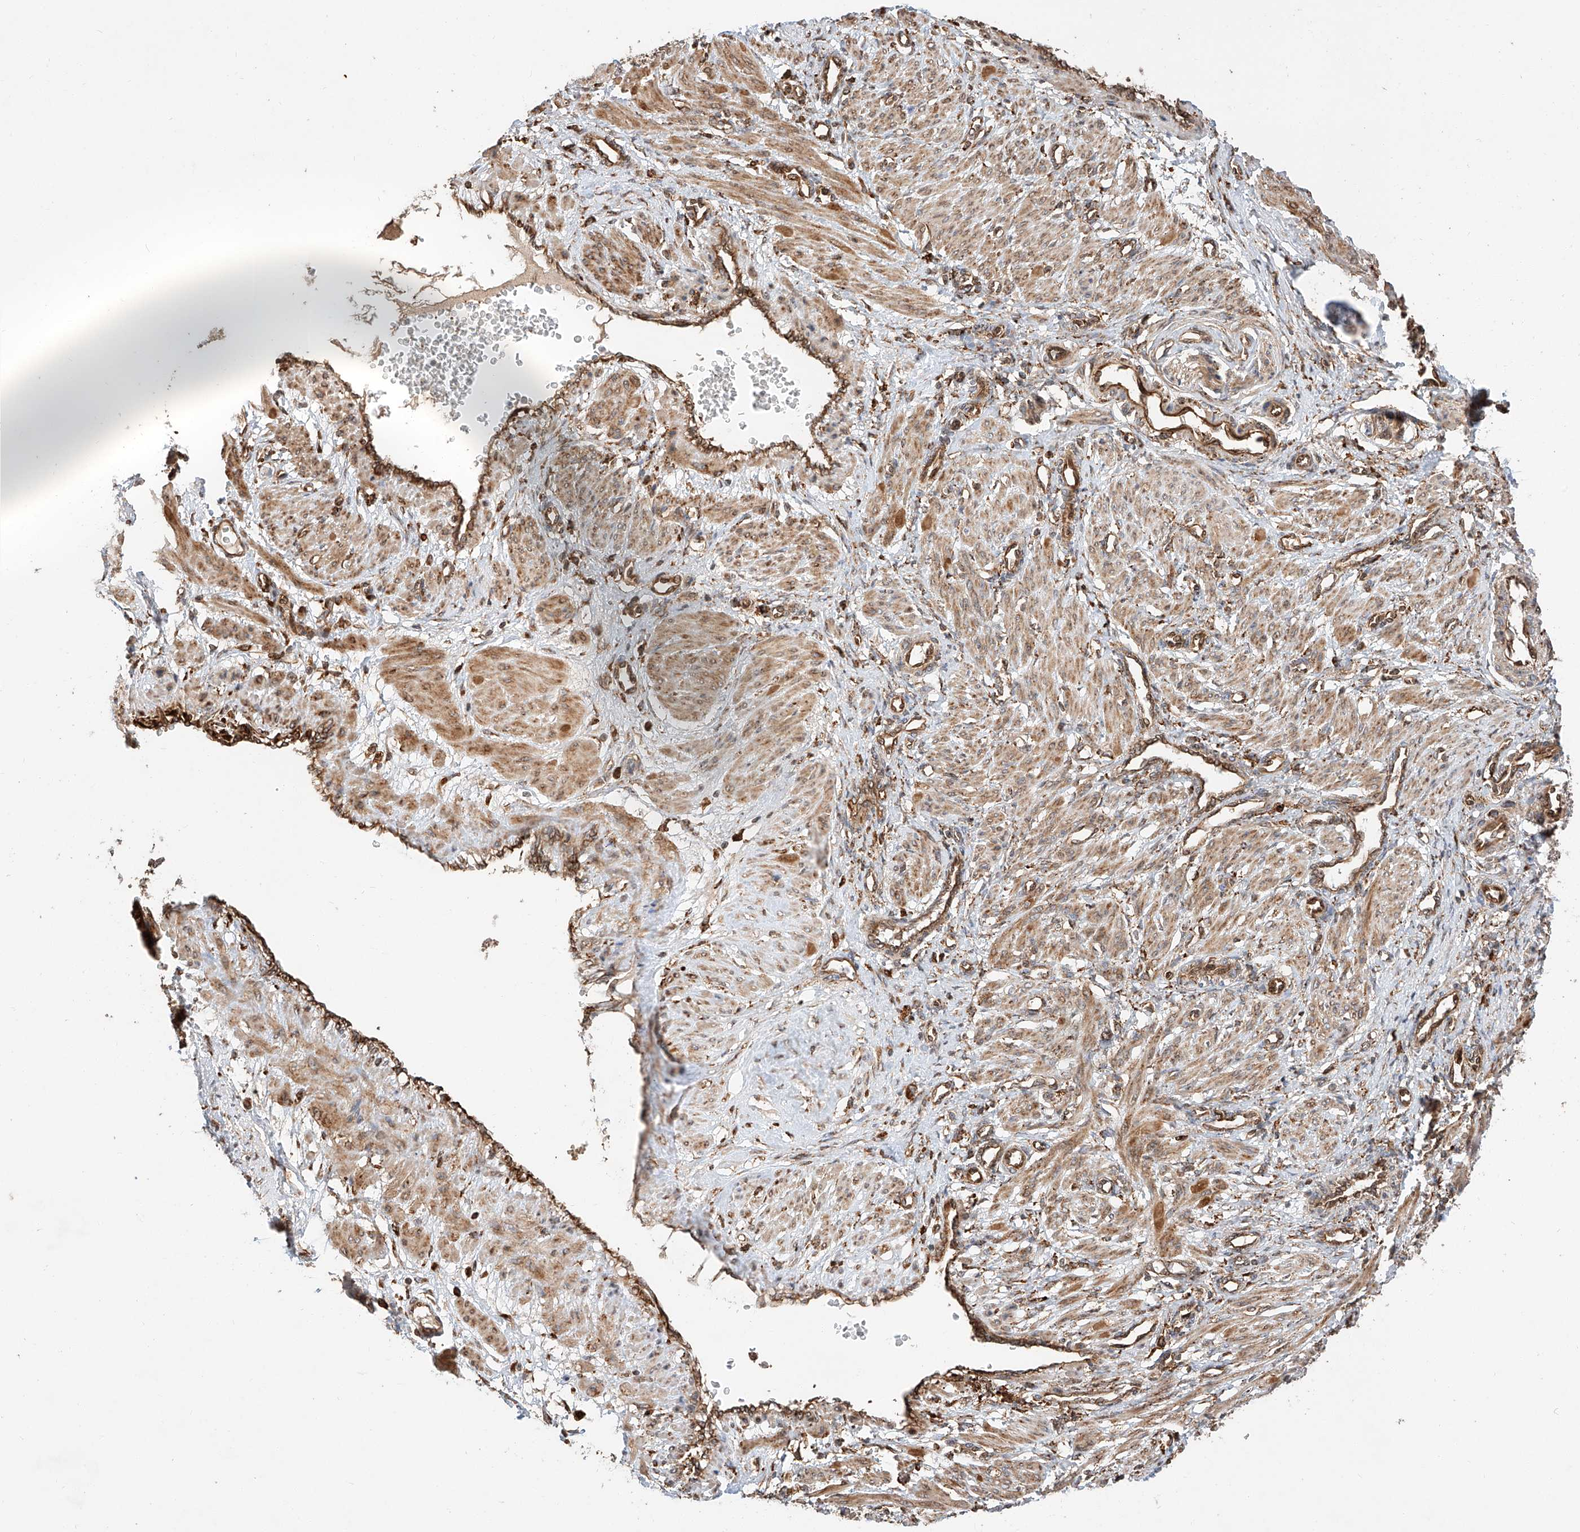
{"staining": {"intensity": "moderate", "quantity": ">75%", "location": "cytoplasmic/membranous"}, "tissue": "smooth muscle", "cell_type": "Smooth muscle cells", "image_type": "normal", "snomed": [{"axis": "morphology", "description": "Normal tissue, NOS"}, {"axis": "topography", "description": "Endometrium"}], "caption": "The micrograph displays staining of unremarkable smooth muscle, revealing moderate cytoplasmic/membranous protein staining (brown color) within smooth muscle cells.", "gene": "ZNF84", "patient": {"sex": "female", "age": 33}}